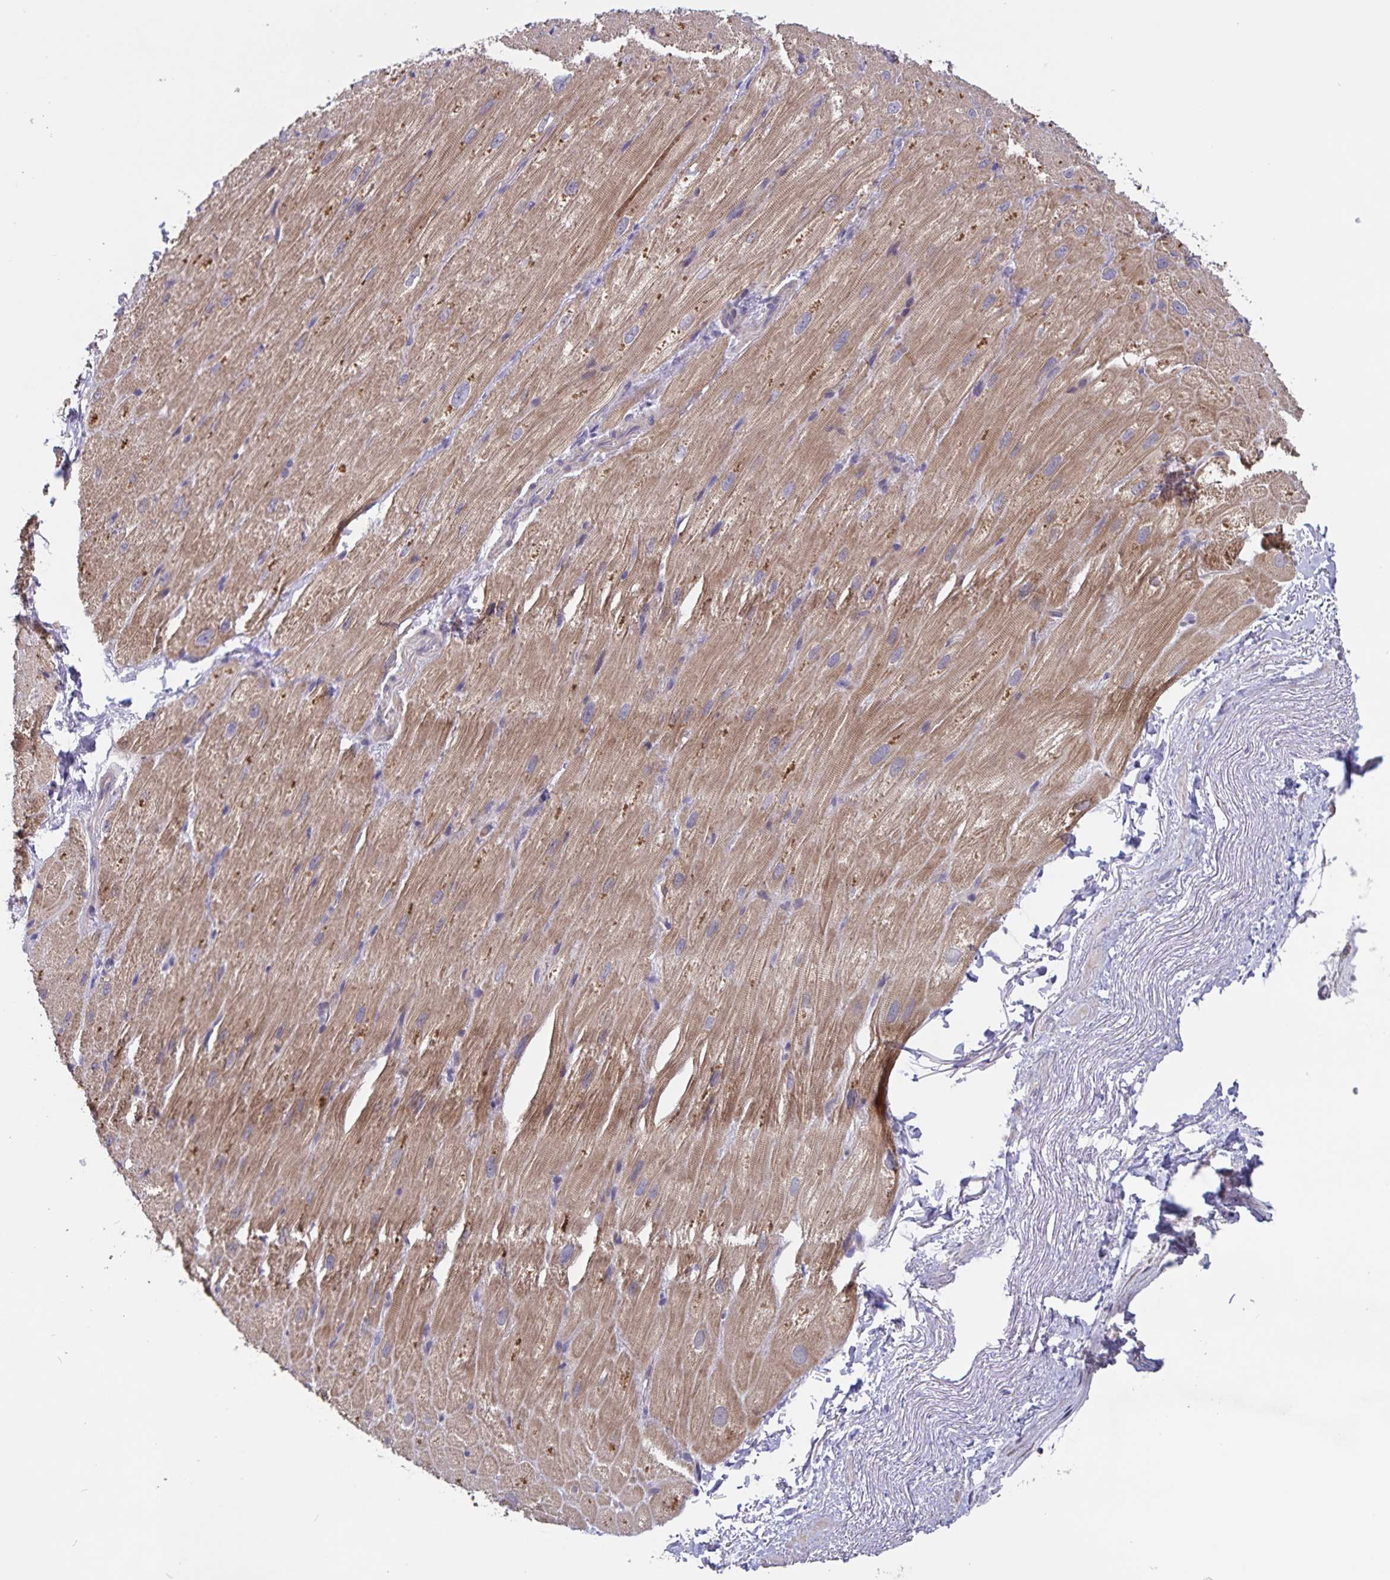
{"staining": {"intensity": "moderate", "quantity": ">75%", "location": "cytoplasmic/membranous"}, "tissue": "heart muscle", "cell_type": "Cardiomyocytes", "image_type": "normal", "snomed": [{"axis": "morphology", "description": "Normal tissue, NOS"}, {"axis": "topography", "description": "Heart"}], "caption": "This histopathology image displays immunohistochemistry staining of normal human heart muscle, with medium moderate cytoplasmic/membranous staining in approximately >75% of cardiomyocytes.", "gene": "FBXL16", "patient": {"sex": "male", "age": 62}}